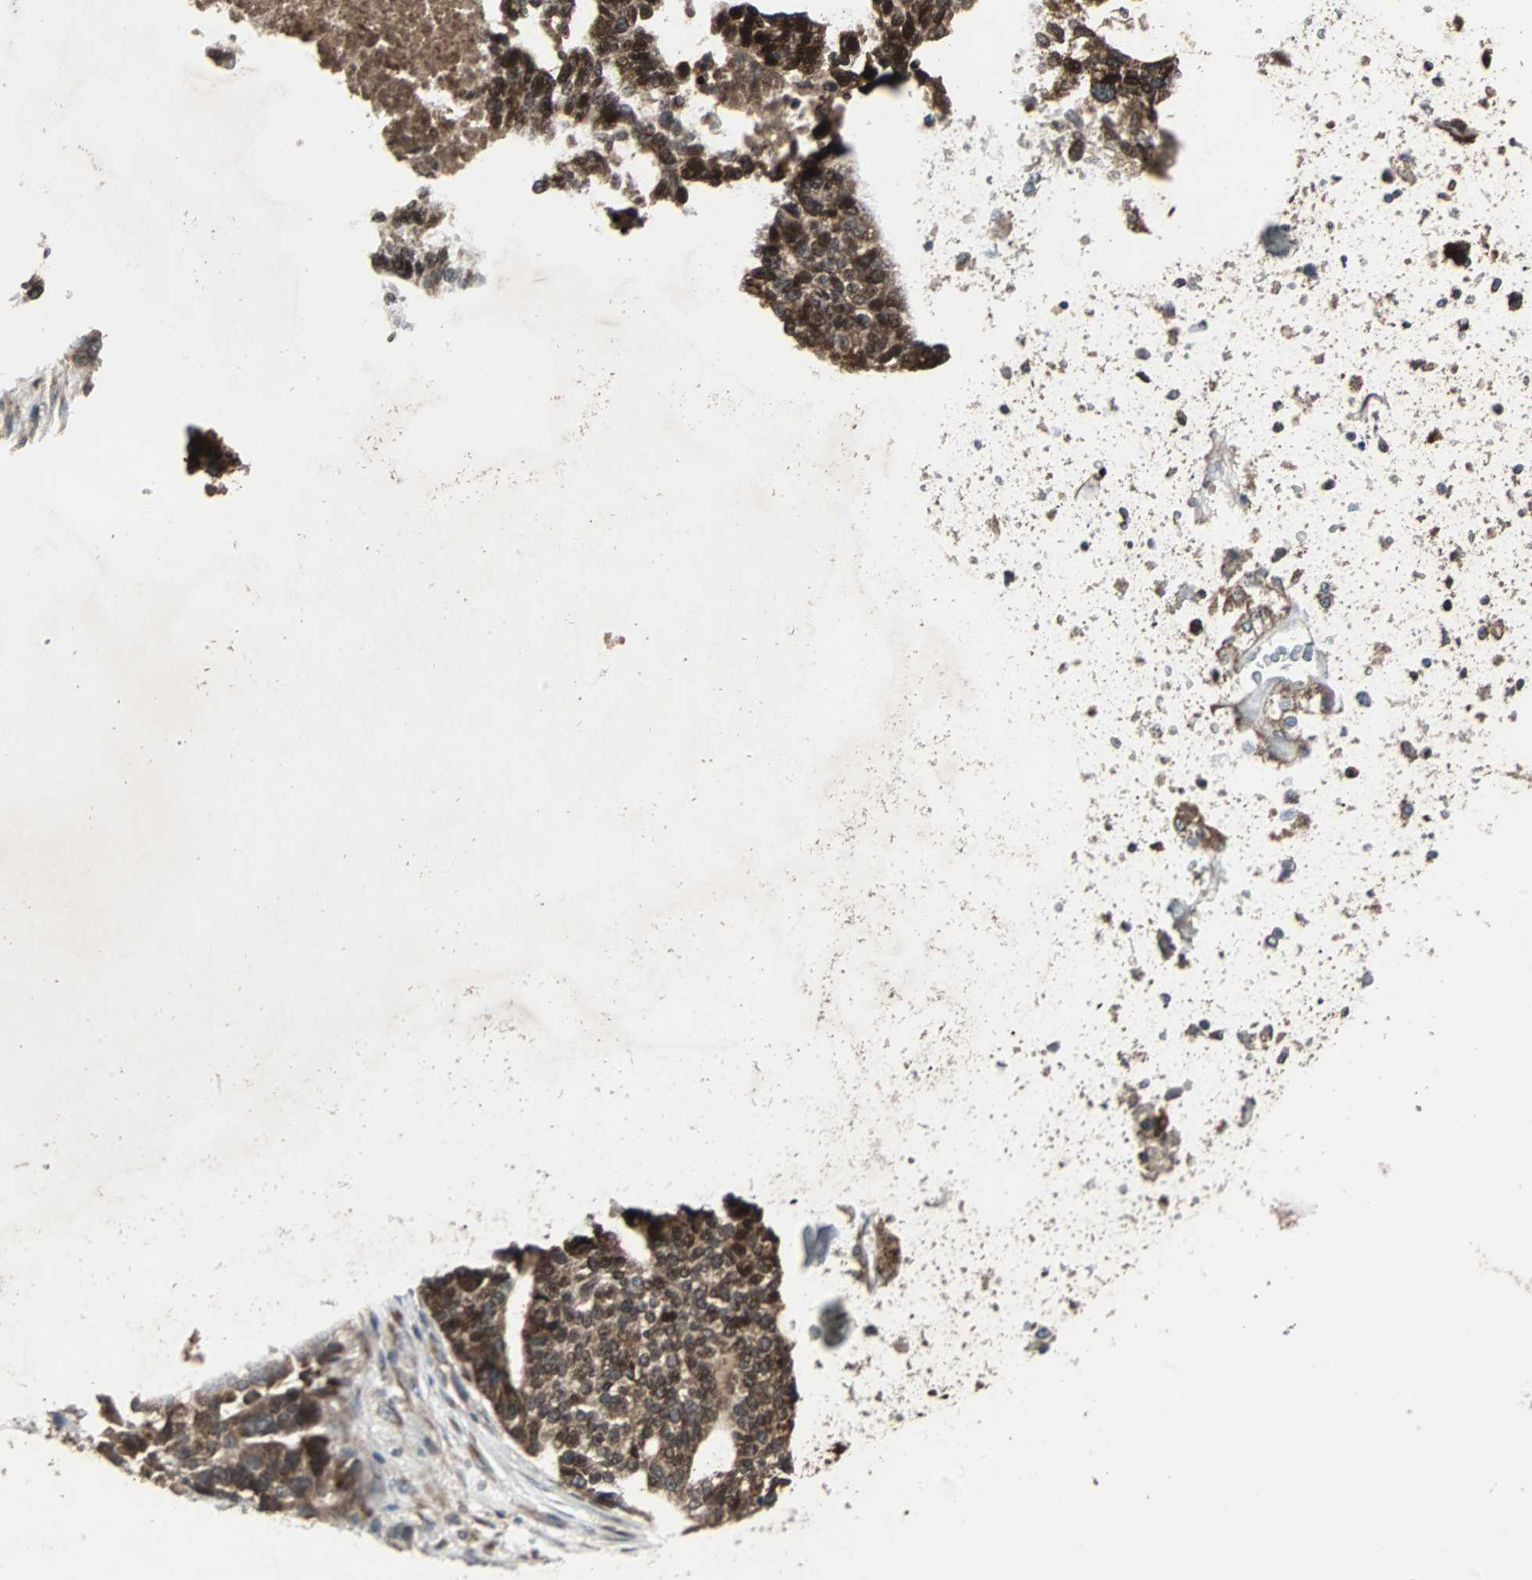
{"staining": {"intensity": "strong", "quantity": ">75%", "location": "cytoplasmic/membranous"}, "tissue": "ovarian cancer", "cell_type": "Tumor cells", "image_type": "cancer", "snomed": [{"axis": "morphology", "description": "Cystadenocarcinoma, serous, NOS"}, {"axis": "topography", "description": "Ovary"}], "caption": "About >75% of tumor cells in human ovarian cancer reveal strong cytoplasmic/membranous protein positivity as visualized by brown immunohistochemical staining.", "gene": "RAB7A", "patient": {"sex": "female", "age": 59}}